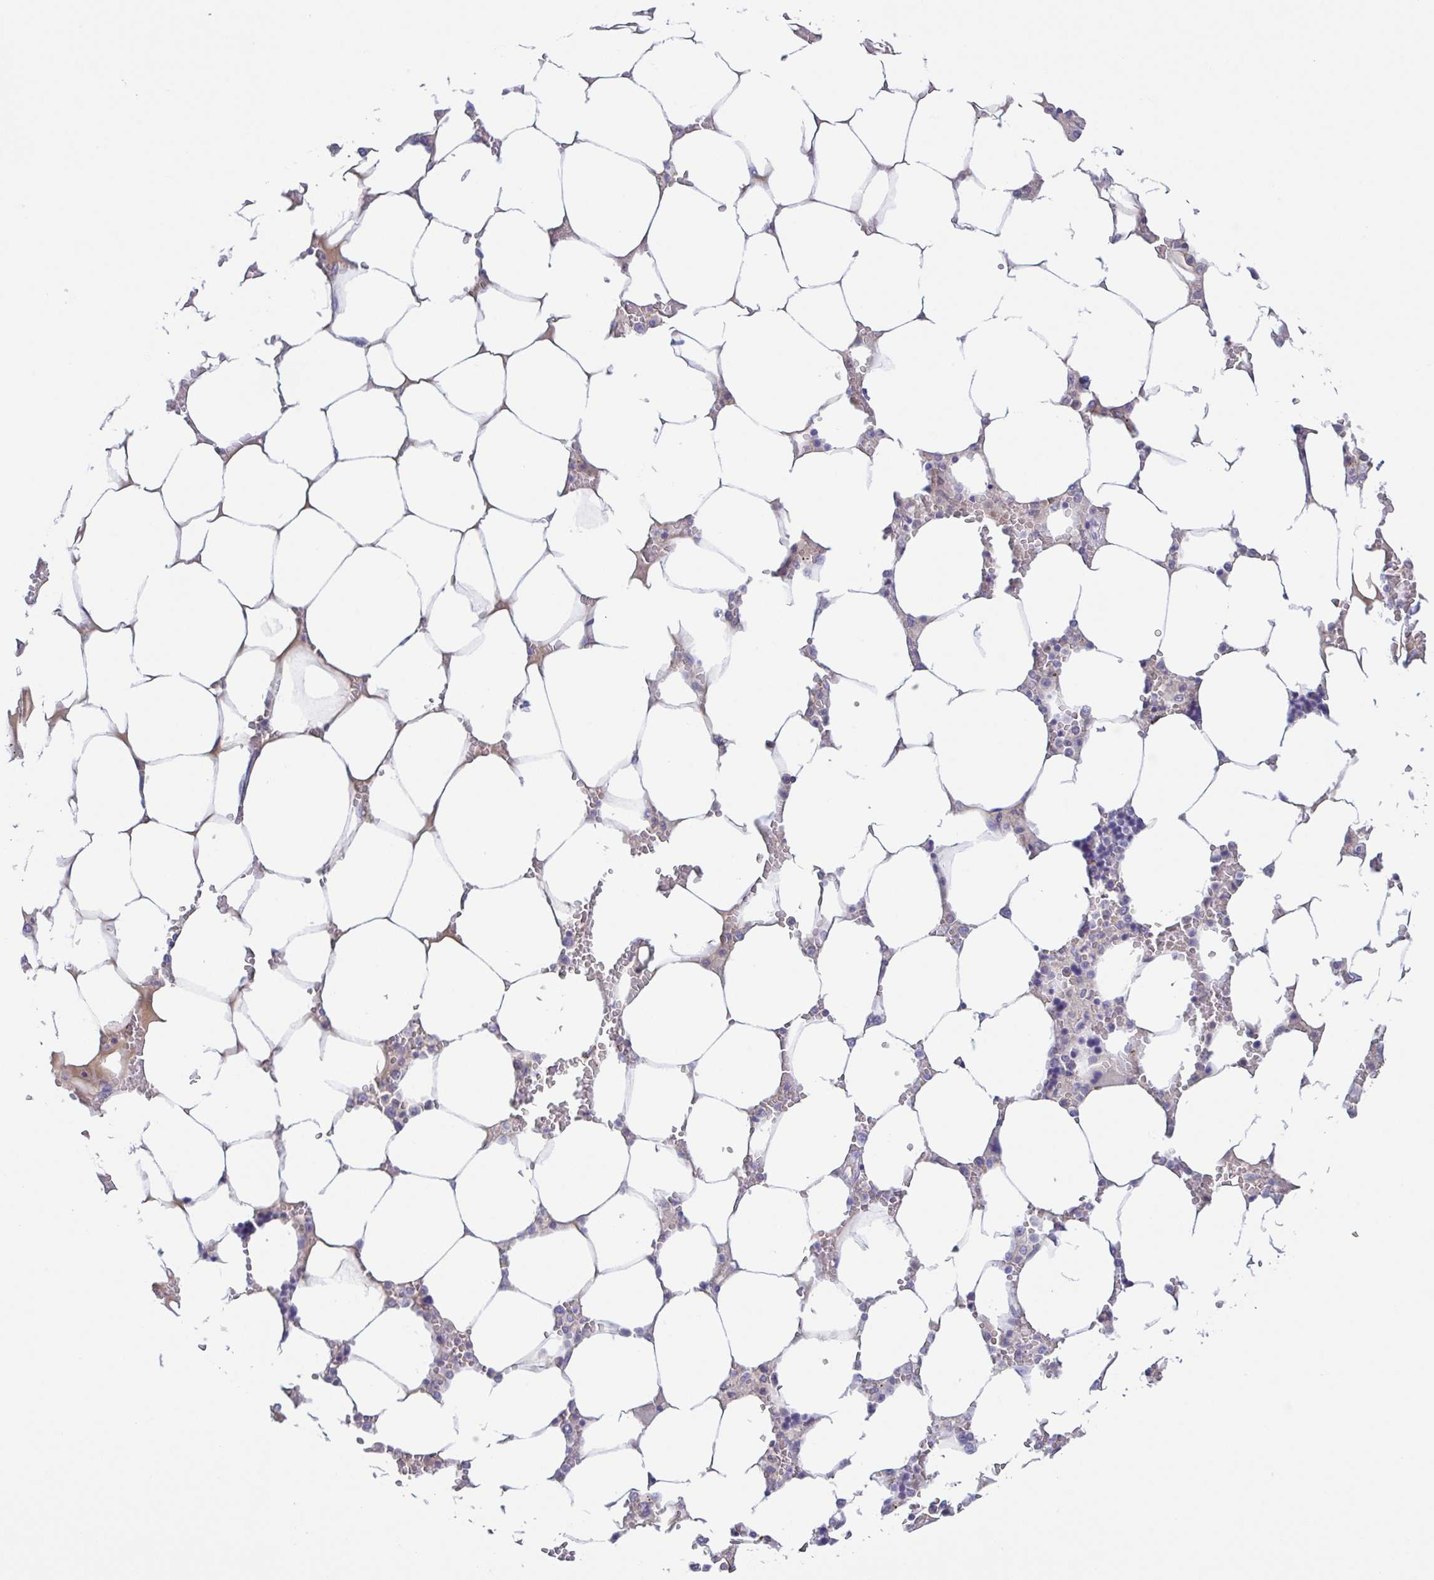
{"staining": {"intensity": "negative", "quantity": "none", "location": "none"}, "tissue": "bone marrow", "cell_type": "Hematopoietic cells", "image_type": "normal", "snomed": [{"axis": "morphology", "description": "Normal tissue, NOS"}, {"axis": "topography", "description": "Bone marrow"}], "caption": "The histopathology image reveals no significant positivity in hematopoietic cells of bone marrow. (DAB immunohistochemistry (IHC) visualized using brightfield microscopy, high magnification).", "gene": "A1BG", "patient": {"sex": "male", "age": 64}}